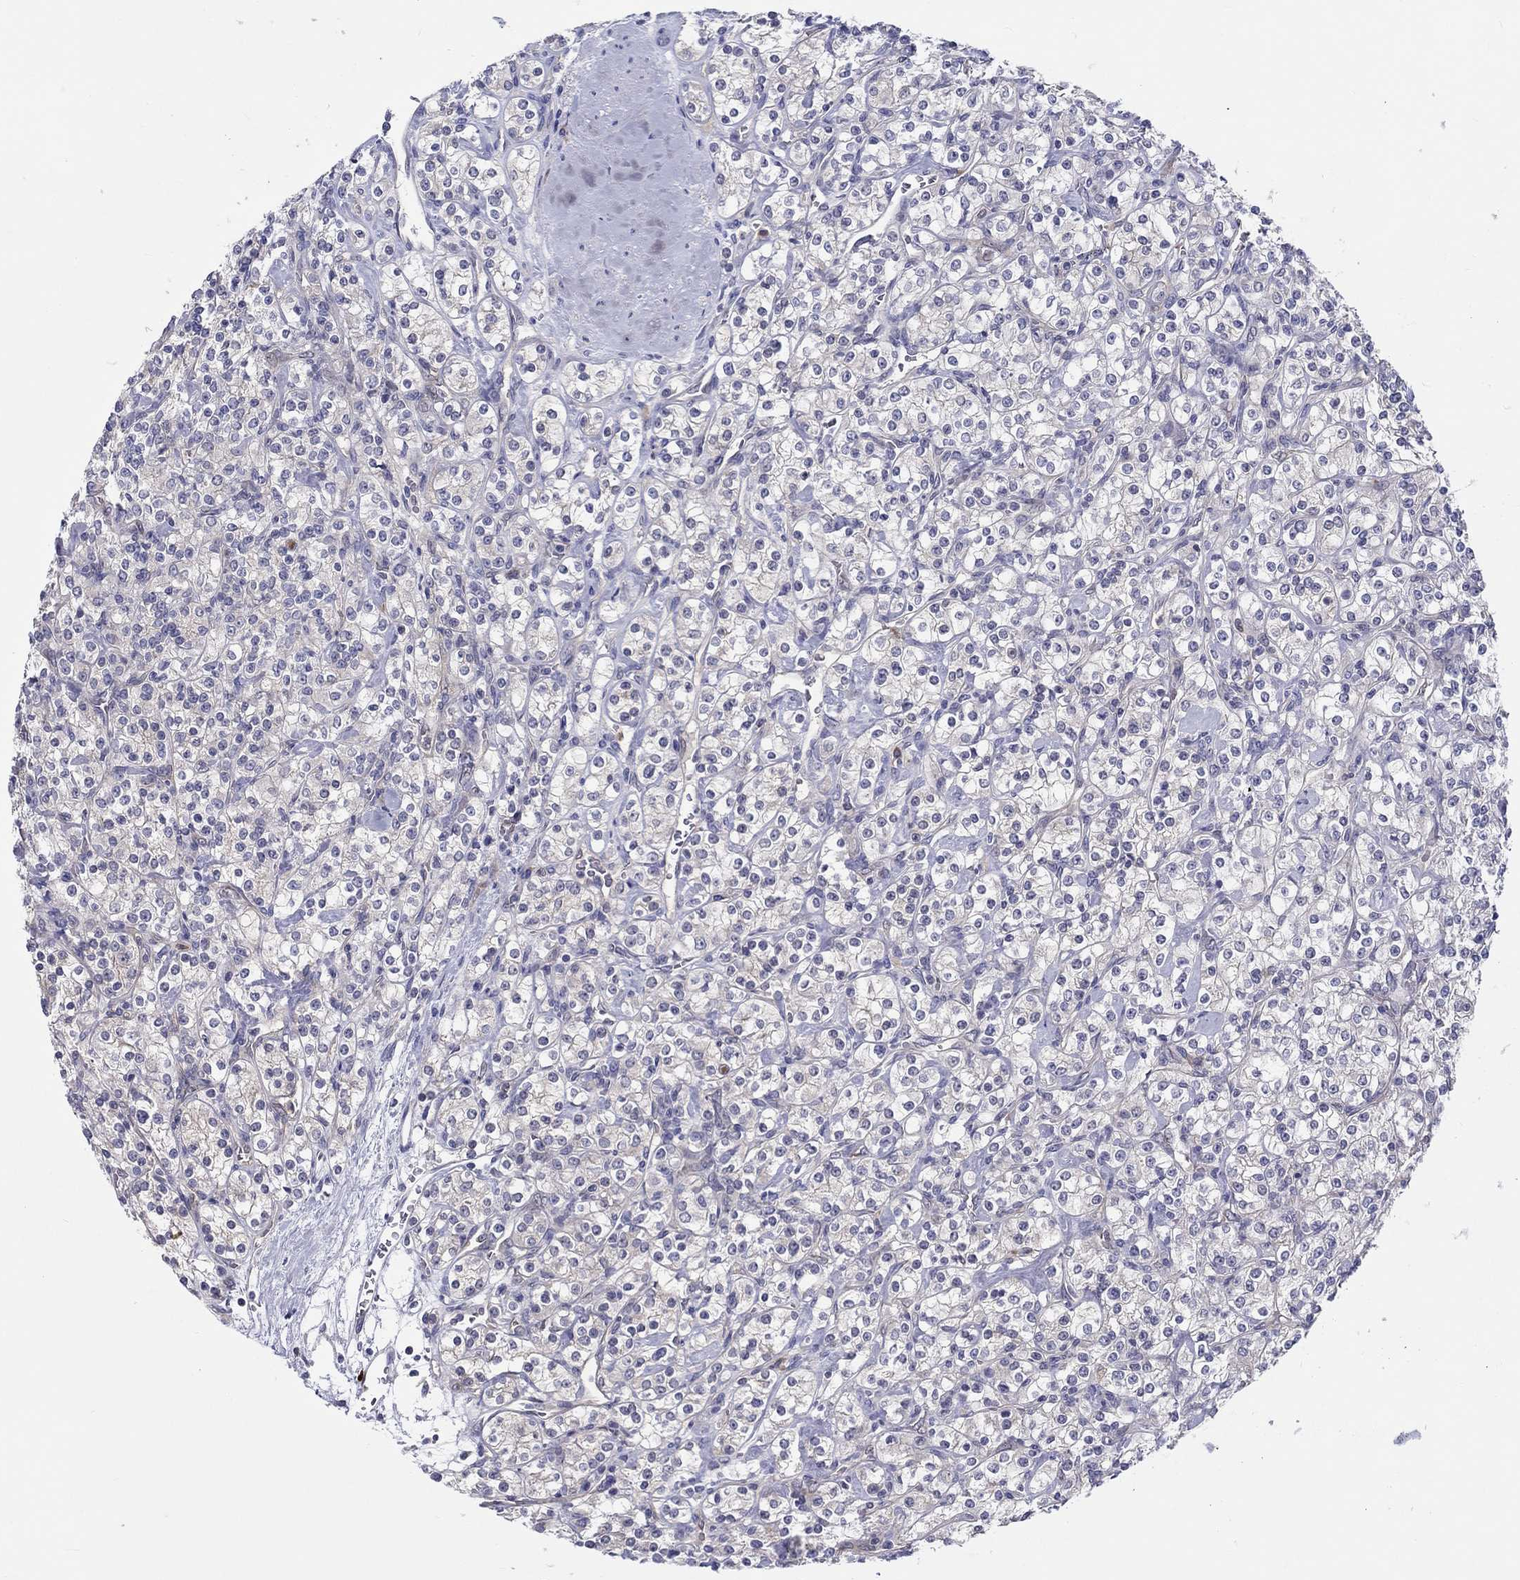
{"staining": {"intensity": "negative", "quantity": "none", "location": "none"}, "tissue": "renal cancer", "cell_type": "Tumor cells", "image_type": "cancer", "snomed": [{"axis": "morphology", "description": "Adenocarcinoma, NOS"}, {"axis": "topography", "description": "Kidney"}], "caption": "Tumor cells are negative for protein expression in human adenocarcinoma (renal).", "gene": "ABCG4", "patient": {"sex": "male", "age": 77}}